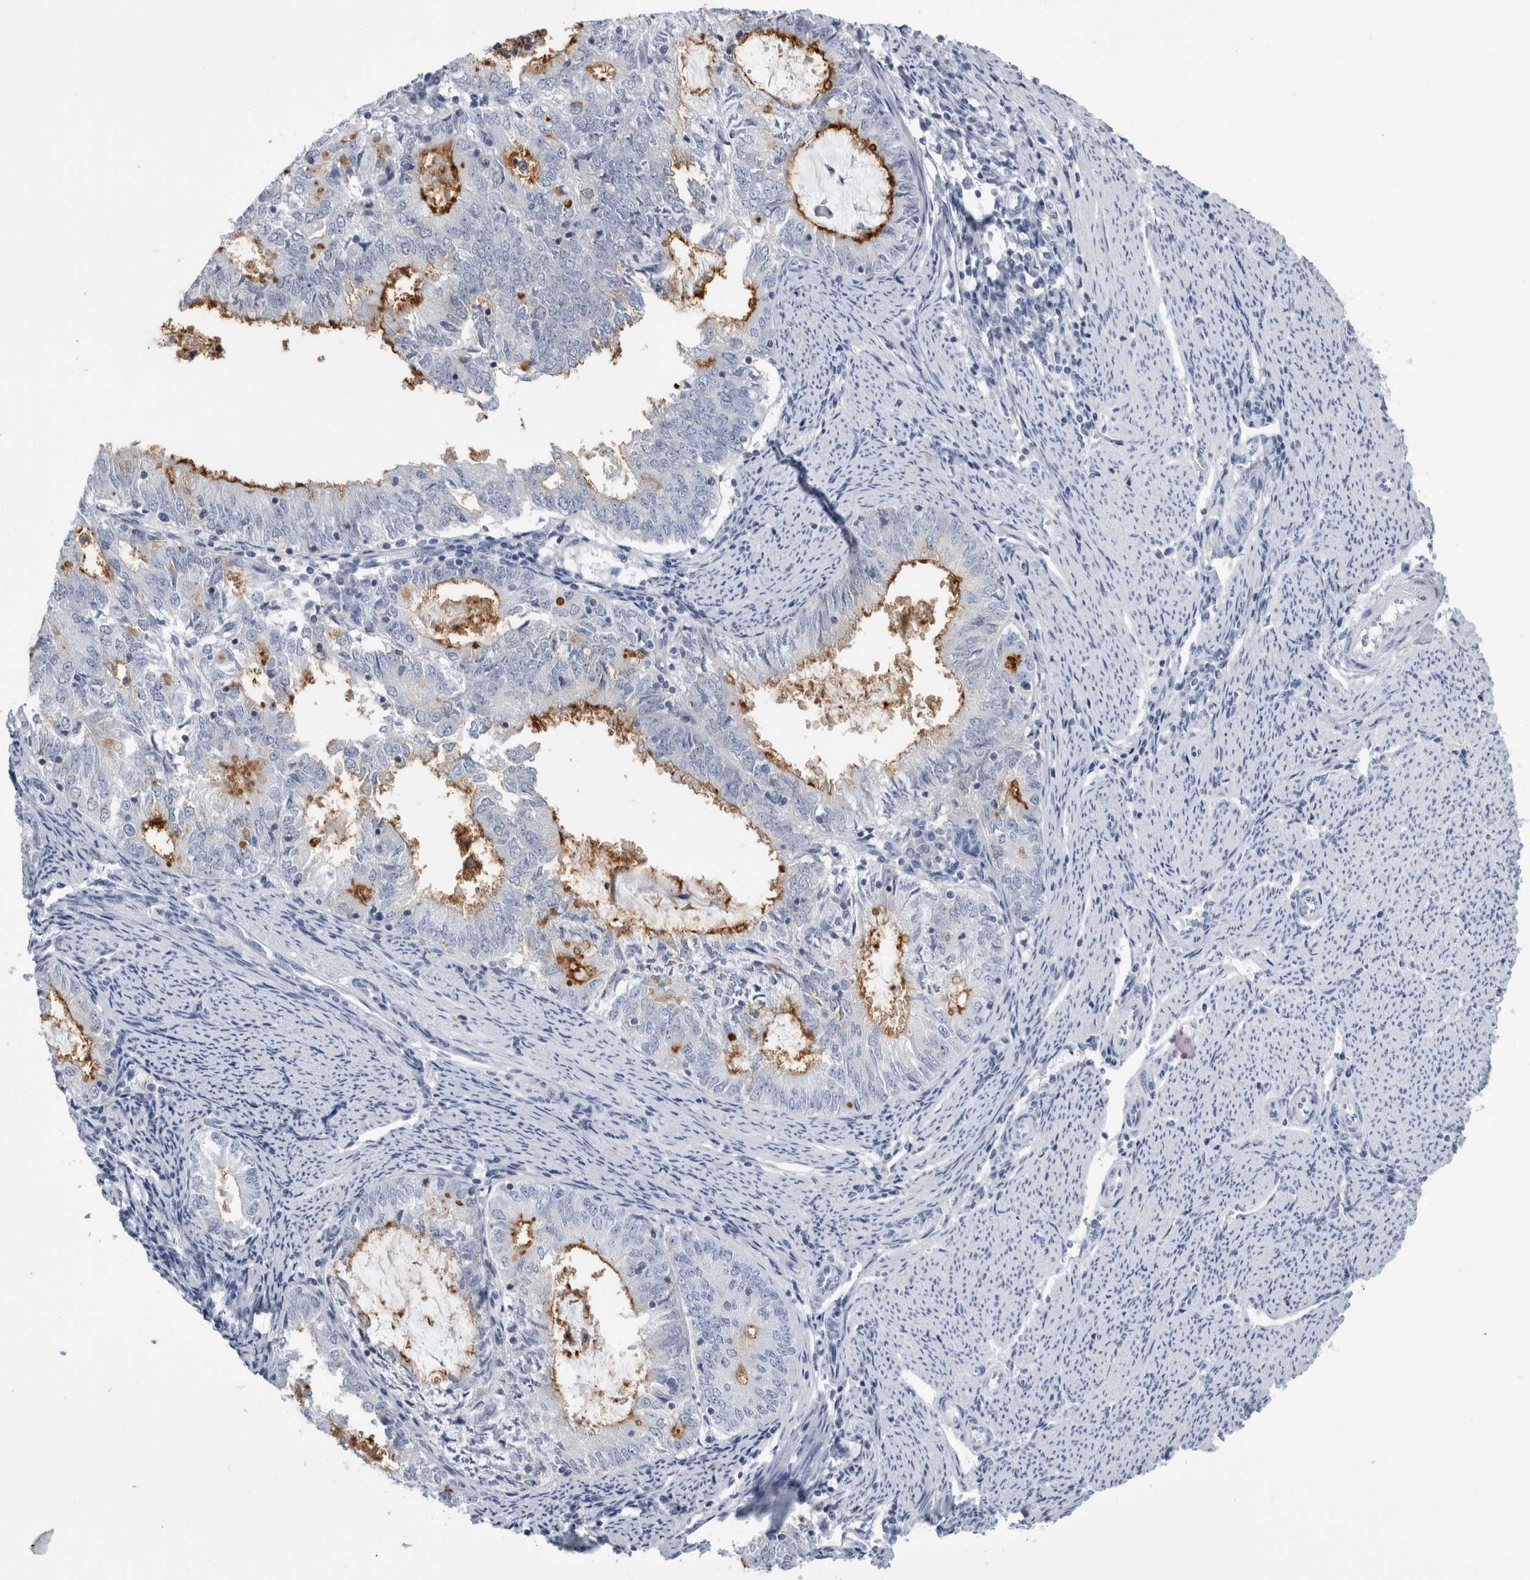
{"staining": {"intensity": "weak", "quantity": "<25%", "location": "cytoplasmic/membranous"}, "tissue": "endometrial cancer", "cell_type": "Tumor cells", "image_type": "cancer", "snomed": [{"axis": "morphology", "description": "Adenocarcinoma, NOS"}, {"axis": "topography", "description": "Endometrium"}], "caption": "Photomicrograph shows no significant protein expression in tumor cells of endometrial cancer.", "gene": "ANKFY1", "patient": {"sex": "female", "age": 57}}